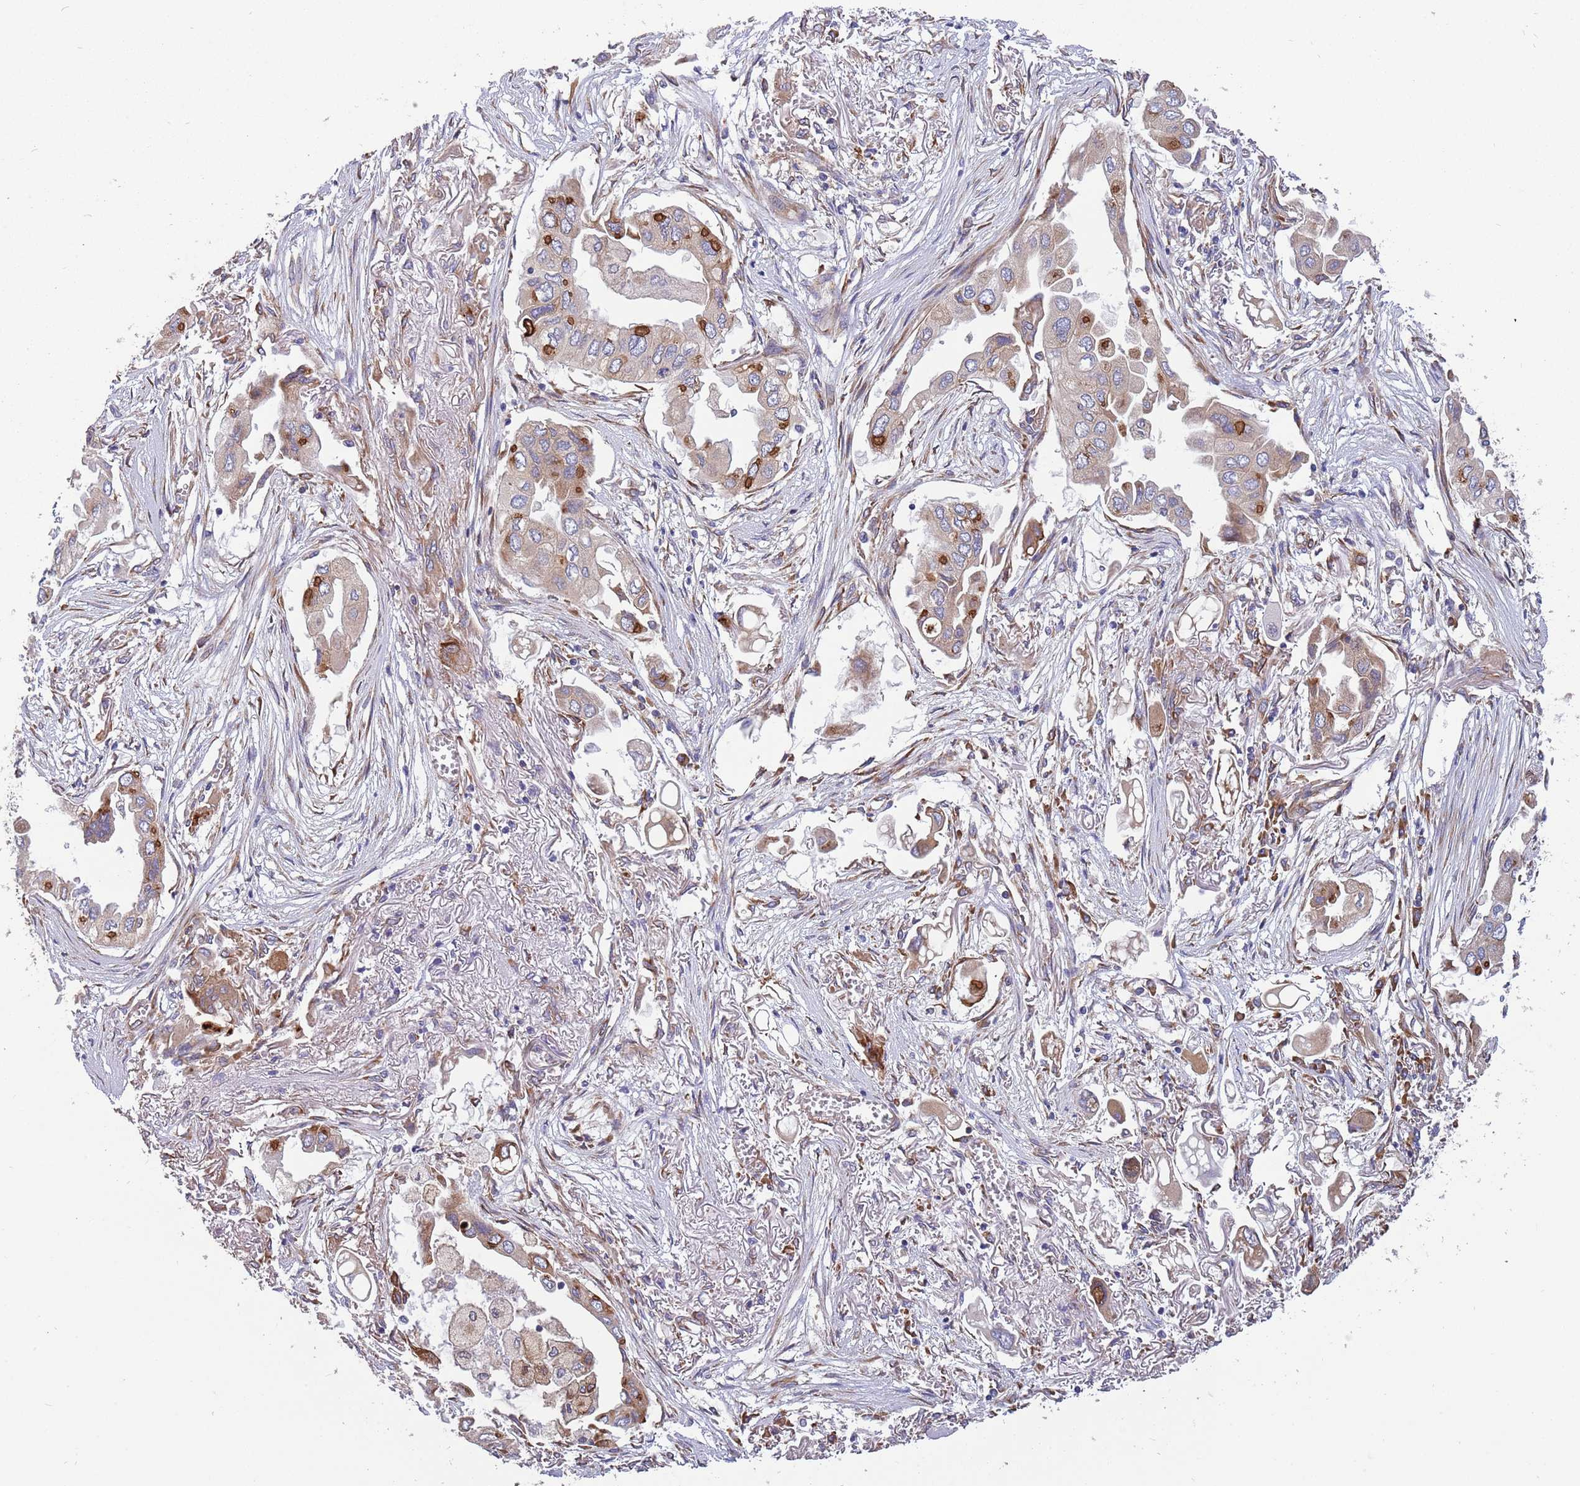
{"staining": {"intensity": "moderate", "quantity": ">75%", "location": "cytoplasmic/membranous"}, "tissue": "lung cancer", "cell_type": "Tumor cells", "image_type": "cancer", "snomed": [{"axis": "morphology", "description": "Adenocarcinoma, NOS"}, {"axis": "topography", "description": "Lung"}], "caption": "Lung adenocarcinoma stained for a protein demonstrates moderate cytoplasmic/membranous positivity in tumor cells. (DAB (3,3'-diaminobenzidine) IHC, brown staining for protein, blue staining for nuclei).", "gene": "ARMCX6", "patient": {"sex": "female", "age": 76}}